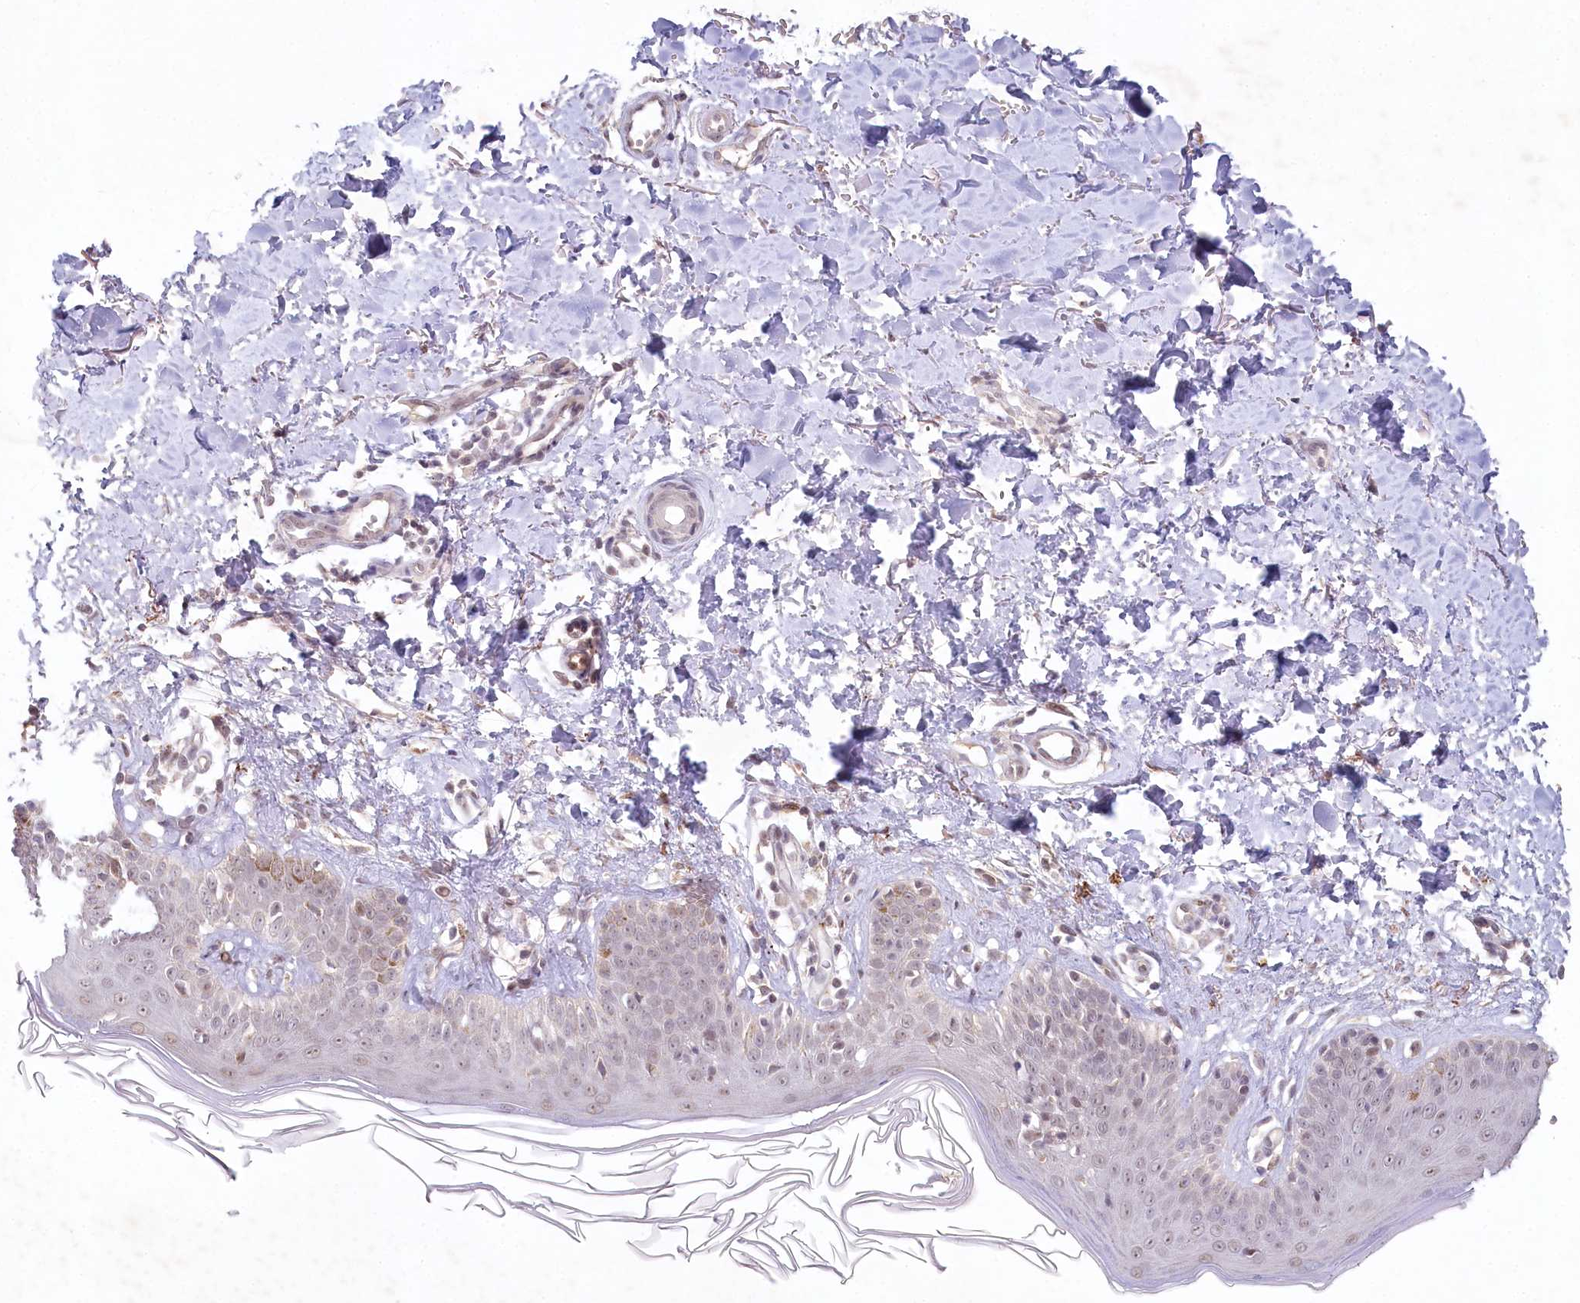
{"staining": {"intensity": "weak", "quantity": ">75%", "location": "cytoplasmic/membranous,nuclear"}, "tissue": "skin", "cell_type": "Fibroblasts", "image_type": "normal", "snomed": [{"axis": "morphology", "description": "Normal tissue, NOS"}, {"axis": "topography", "description": "Skin"}], "caption": "Immunohistochemistry (IHC) (DAB (3,3'-diaminobenzidine)) staining of normal skin exhibits weak cytoplasmic/membranous,nuclear protein expression in approximately >75% of fibroblasts. (Brightfield microscopy of DAB IHC at high magnification).", "gene": "AMTN", "patient": {"sex": "male", "age": 52}}